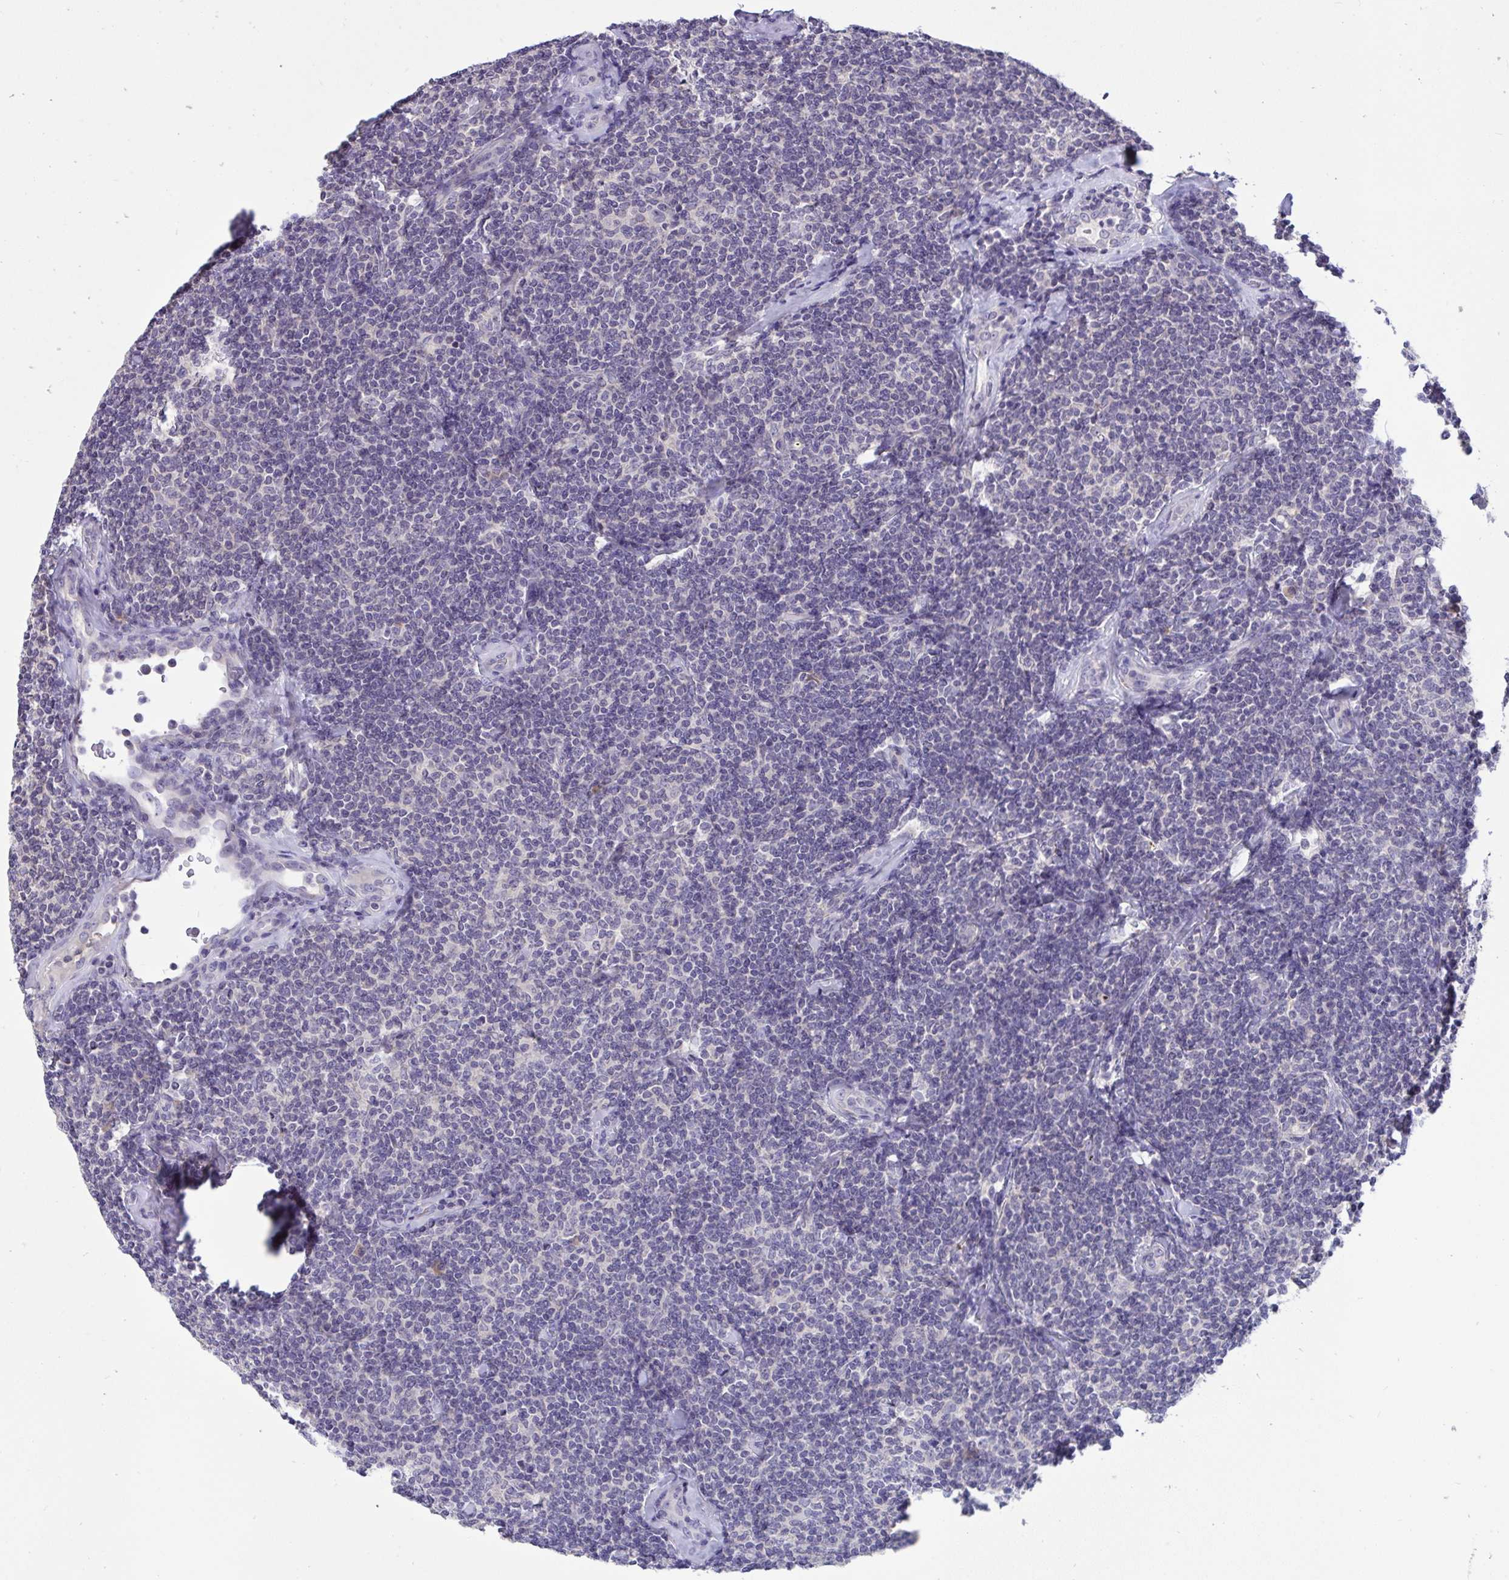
{"staining": {"intensity": "negative", "quantity": "none", "location": "none"}, "tissue": "lymphoma", "cell_type": "Tumor cells", "image_type": "cancer", "snomed": [{"axis": "morphology", "description": "Malignant lymphoma, non-Hodgkin's type, Low grade"}, {"axis": "topography", "description": "Lymph node"}], "caption": "This is an immunohistochemistry (IHC) histopathology image of lymphoma. There is no positivity in tumor cells.", "gene": "TMEM41A", "patient": {"sex": "female", "age": 56}}